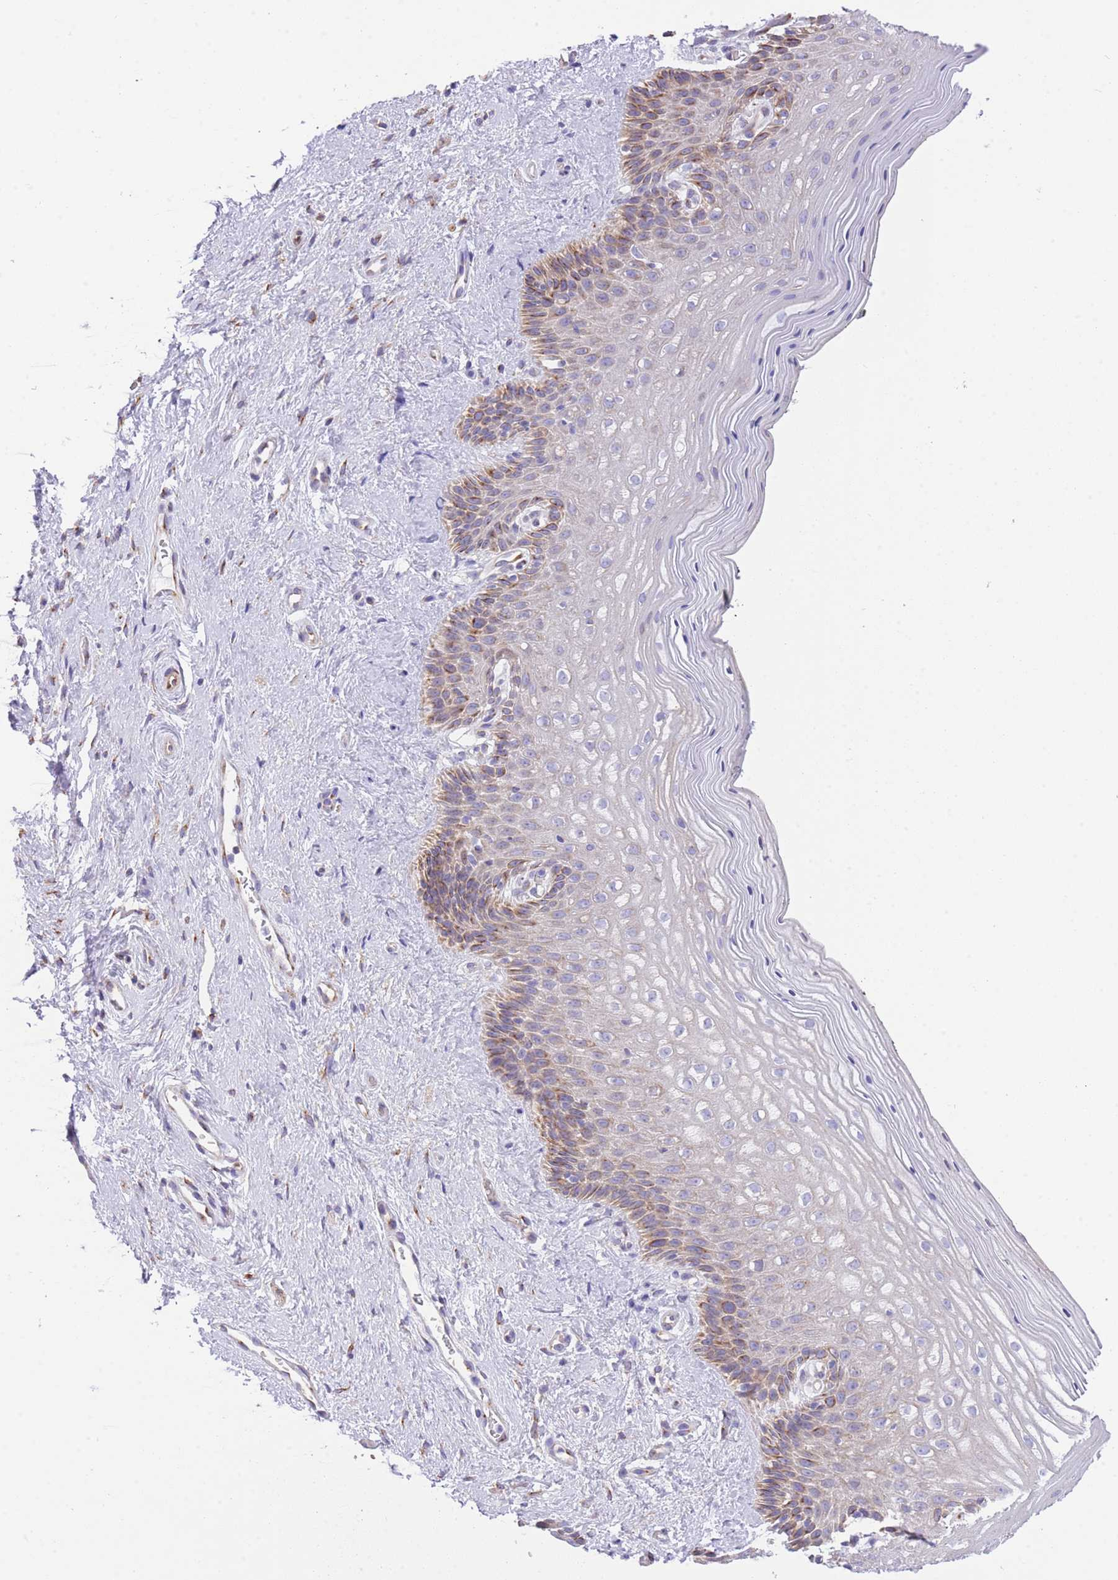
{"staining": {"intensity": "moderate", "quantity": "25%-75%", "location": "cytoplasmic/membranous"}, "tissue": "vagina", "cell_type": "Squamous epithelial cells", "image_type": "normal", "snomed": [{"axis": "morphology", "description": "Normal tissue, NOS"}, {"axis": "topography", "description": "Vagina"}], "caption": "A histopathology image showing moderate cytoplasmic/membranous positivity in about 25%-75% of squamous epithelial cells in normal vagina, as visualized by brown immunohistochemical staining.", "gene": "RHOU", "patient": {"sex": "female", "age": 47}}